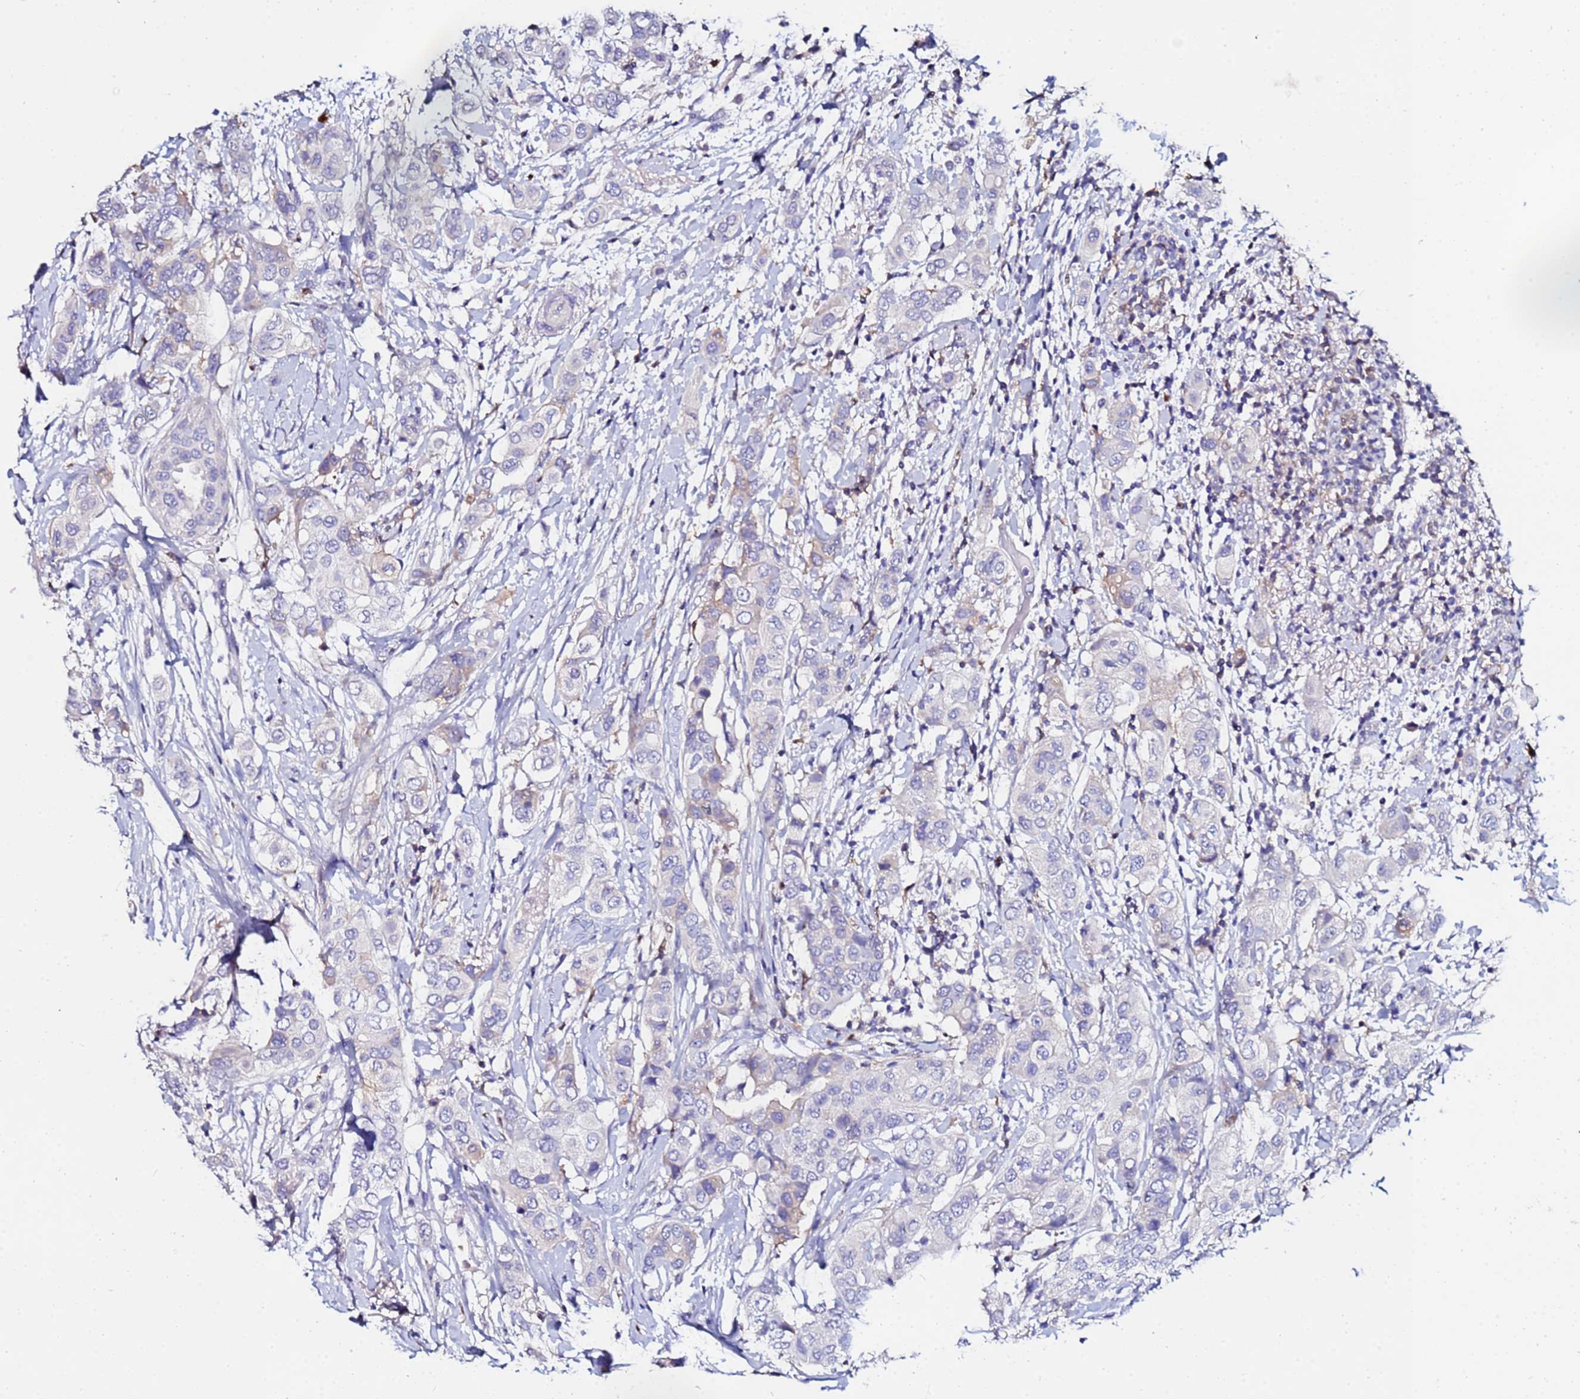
{"staining": {"intensity": "negative", "quantity": "none", "location": "none"}, "tissue": "breast cancer", "cell_type": "Tumor cells", "image_type": "cancer", "snomed": [{"axis": "morphology", "description": "Lobular carcinoma"}, {"axis": "topography", "description": "Breast"}], "caption": "Breast cancer (lobular carcinoma) stained for a protein using IHC shows no staining tumor cells.", "gene": "TUBAL3", "patient": {"sex": "female", "age": 51}}